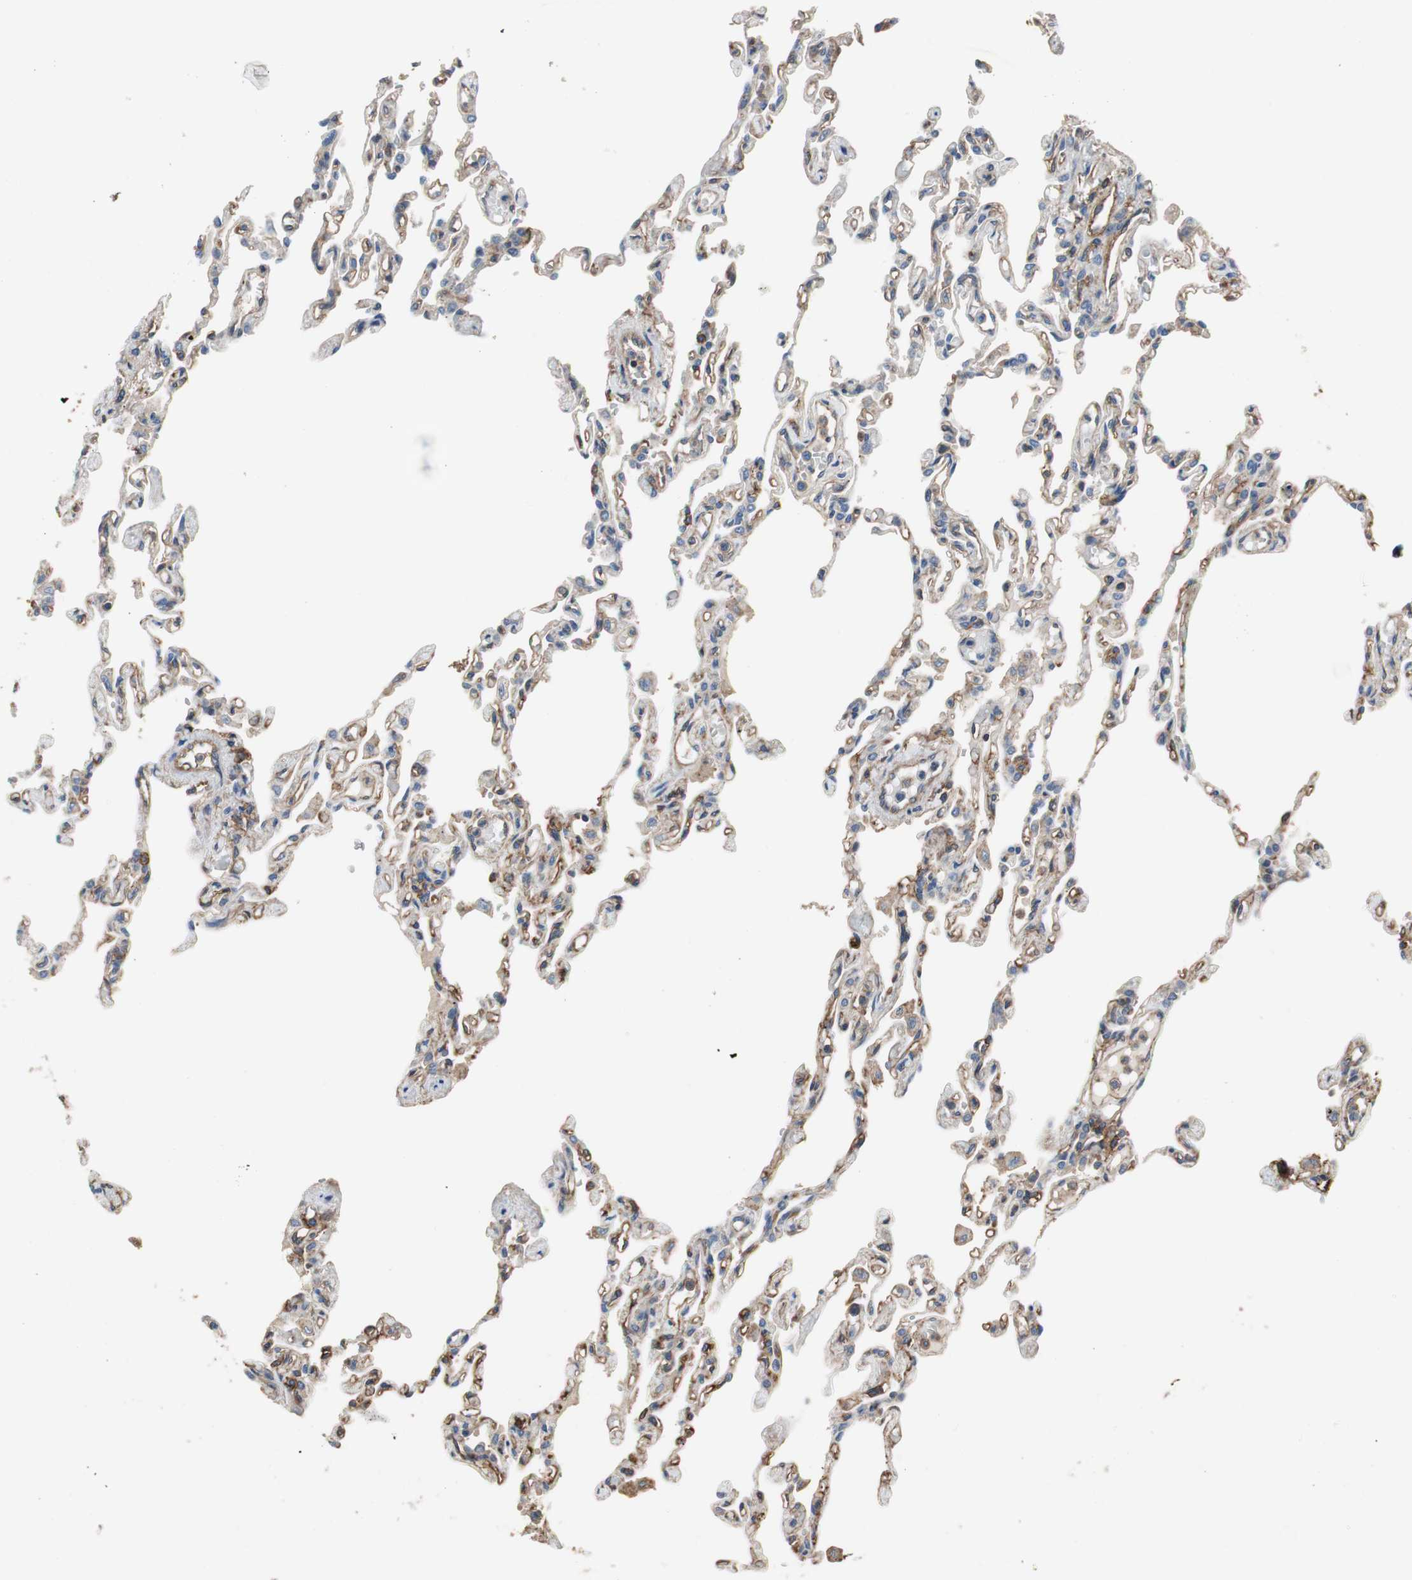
{"staining": {"intensity": "moderate", "quantity": "<25%", "location": "cytoplasmic/membranous"}, "tissue": "lung", "cell_type": "Alveolar cells", "image_type": "normal", "snomed": [{"axis": "morphology", "description": "Normal tissue, NOS"}, {"axis": "topography", "description": "Lung"}], "caption": "Lung stained with DAB (3,3'-diaminobenzidine) immunohistochemistry reveals low levels of moderate cytoplasmic/membranous expression in about <25% of alveolar cells.", "gene": "IL1RL1", "patient": {"sex": "male", "age": 21}}